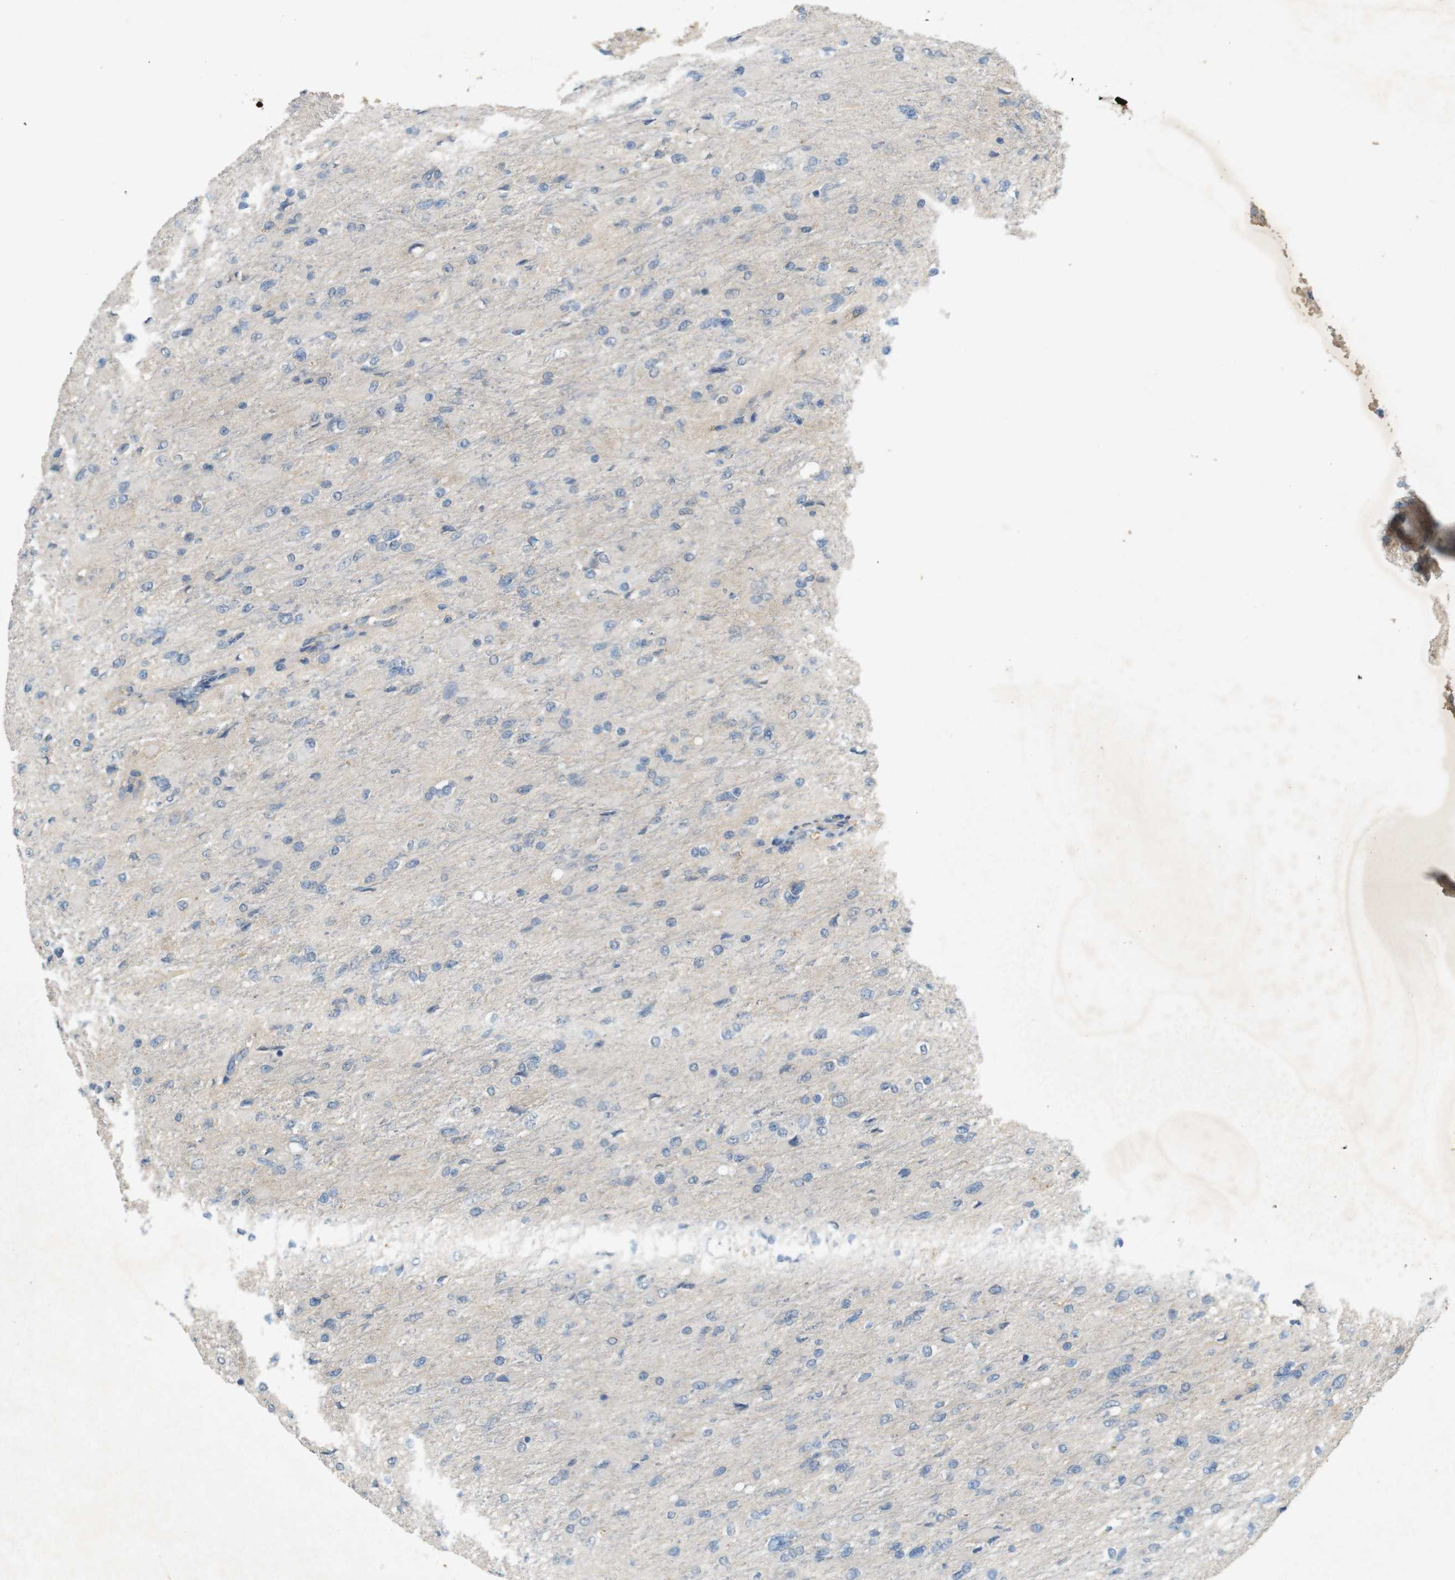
{"staining": {"intensity": "negative", "quantity": "none", "location": "none"}, "tissue": "glioma", "cell_type": "Tumor cells", "image_type": "cancer", "snomed": [{"axis": "morphology", "description": "Glioma, malignant, High grade"}, {"axis": "topography", "description": "Cerebral cortex"}], "caption": "This is an IHC micrograph of human glioma. There is no expression in tumor cells.", "gene": "PVR", "patient": {"sex": "female", "age": 36}}